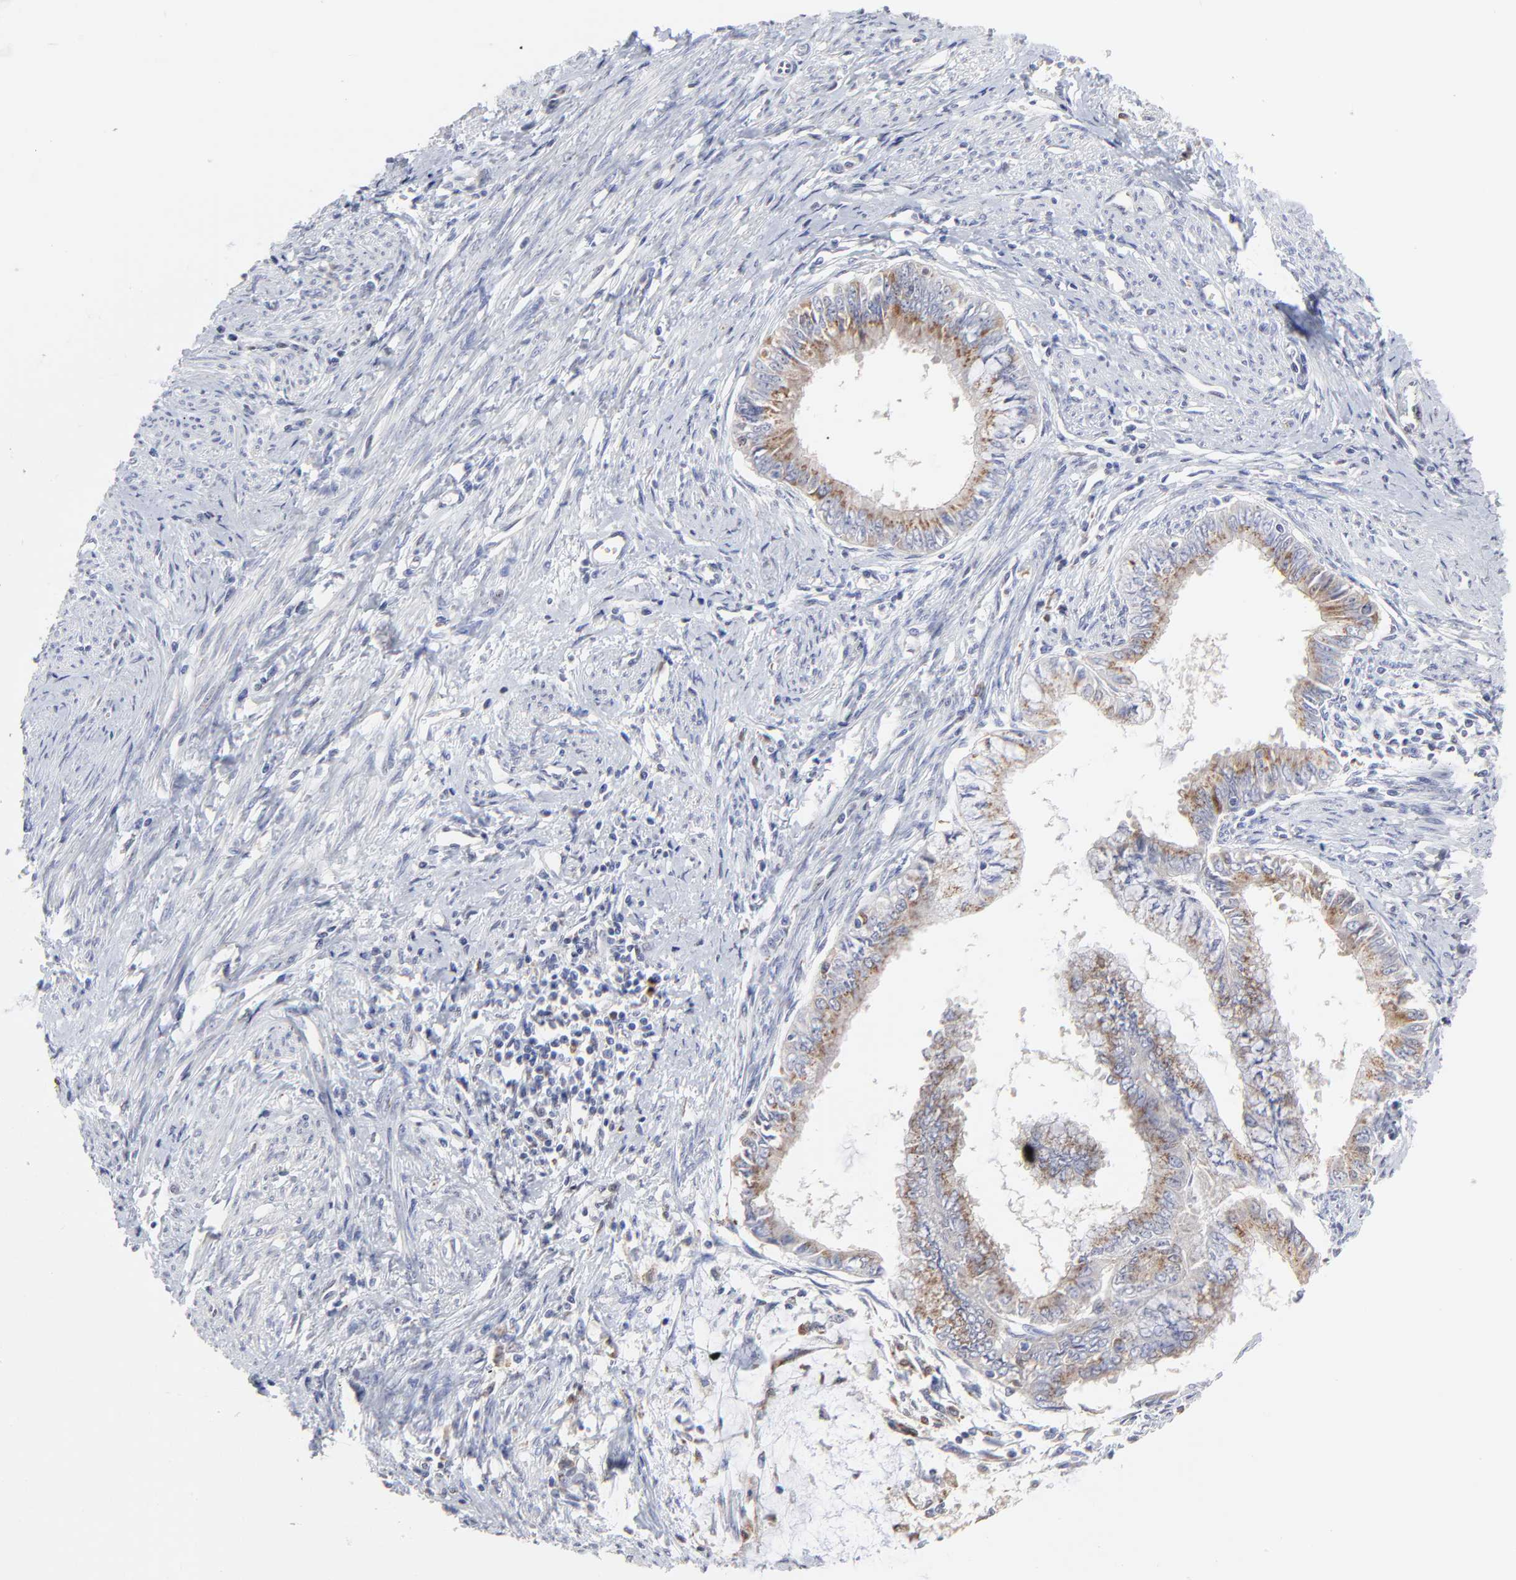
{"staining": {"intensity": "weak", "quantity": "25%-75%", "location": "cytoplasmic/membranous"}, "tissue": "endometrial cancer", "cell_type": "Tumor cells", "image_type": "cancer", "snomed": [{"axis": "morphology", "description": "Adenocarcinoma, NOS"}, {"axis": "topography", "description": "Endometrium"}], "caption": "Immunohistochemical staining of adenocarcinoma (endometrial) exhibits weak cytoplasmic/membranous protein positivity in approximately 25%-75% of tumor cells.", "gene": "NCAPH", "patient": {"sex": "female", "age": 76}}